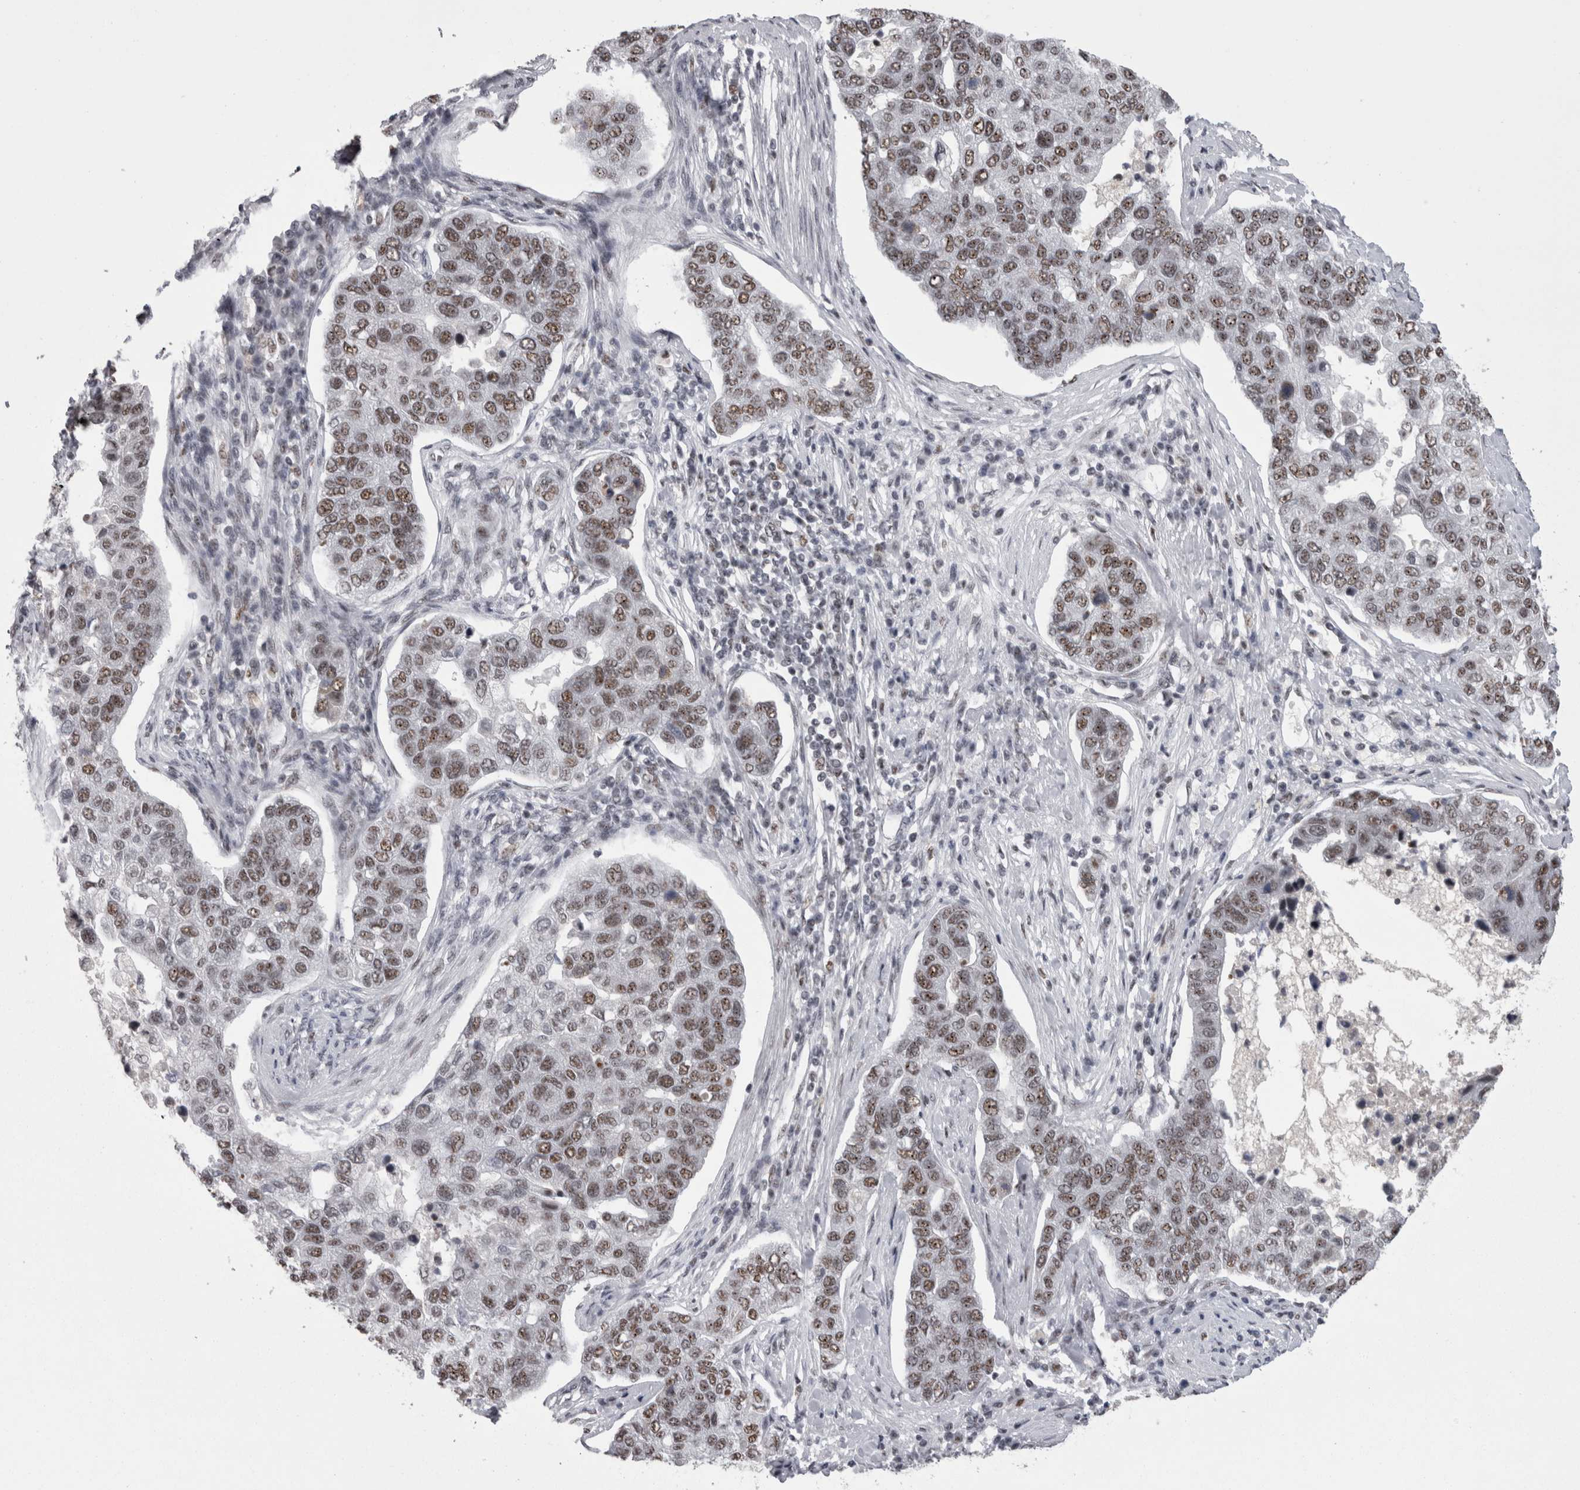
{"staining": {"intensity": "weak", "quantity": ">75%", "location": "nuclear"}, "tissue": "pancreatic cancer", "cell_type": "Tumor cells", "image_type": "cancer", "snomed": [{"axis": "morphology", "description": "Adenocarcinoma, NOS"}, {"axis": "topography", "description": "Pancreas"}], "caption": "A brown stain shows weak nuclear staining of a protein in human pancreatic cancer tumor cells. The staining is performed using DAB brown chromogen to label protein expression. The nuclei are counter-stained blue using hematoxylin.", "gene": "SNRNP40", "patient": {"sex": "female", "age": 61}}